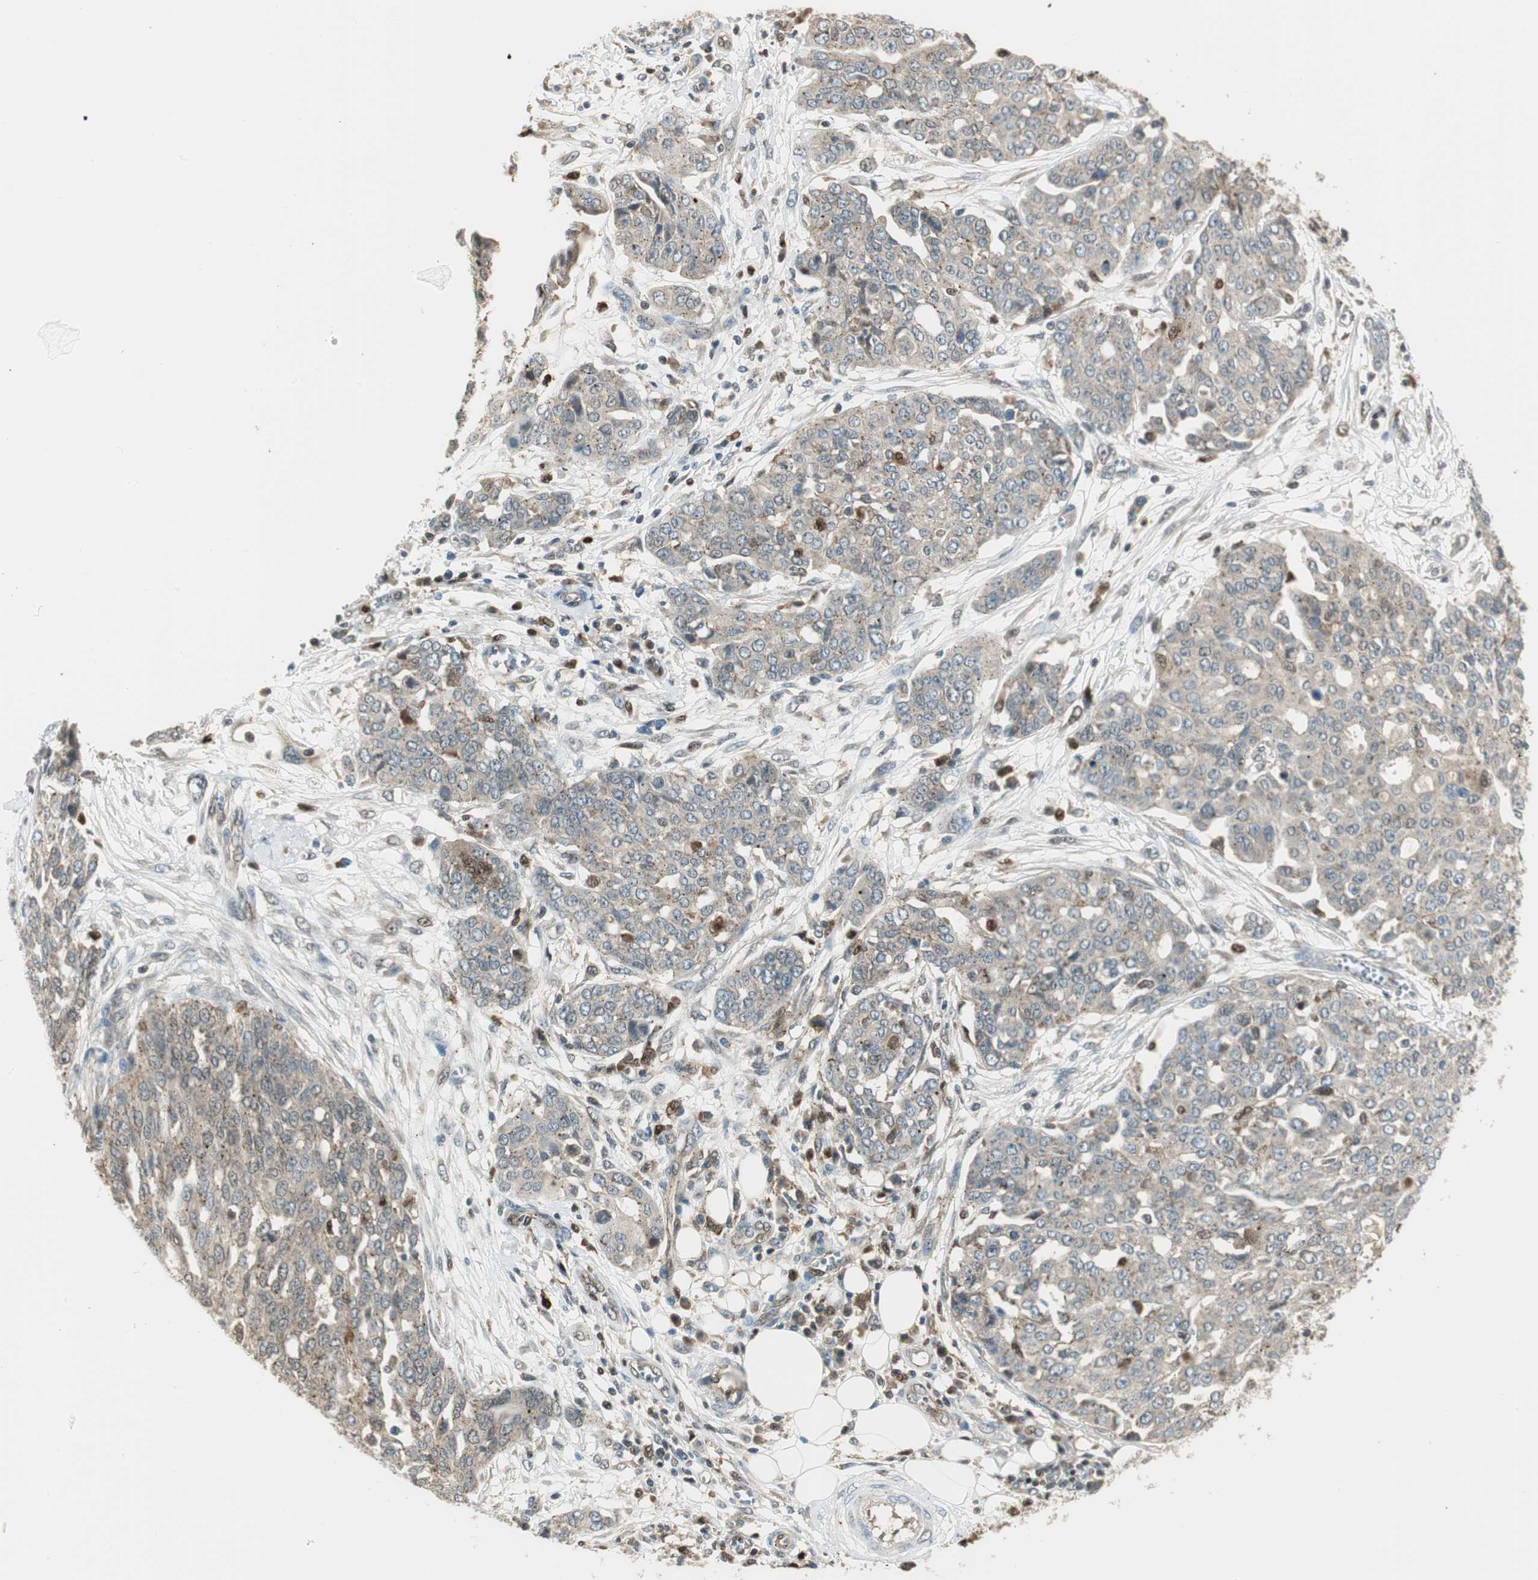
{"staining": {"intensity": "negative", "quantity": "none", "location": "none"}, "tissue": "ovarian cancer", "cell_type": "Tumor cells", "image_type": "cancer", "snomed": [{"axis": "morphology", "description": "Cystadenocarcinoma, serous, NOS"}, {"axis": "topography", "description": "Soft tissue"}, {"axis": "topography", "description": "Ovary"}], "caption": "Immunohistochemical staining of ovarian serous cystadenocarcinoma demonstrates no significant staining in tumor cells.", "gene": "LTA4H", "patient": {"sex": "female", "age": 57}}